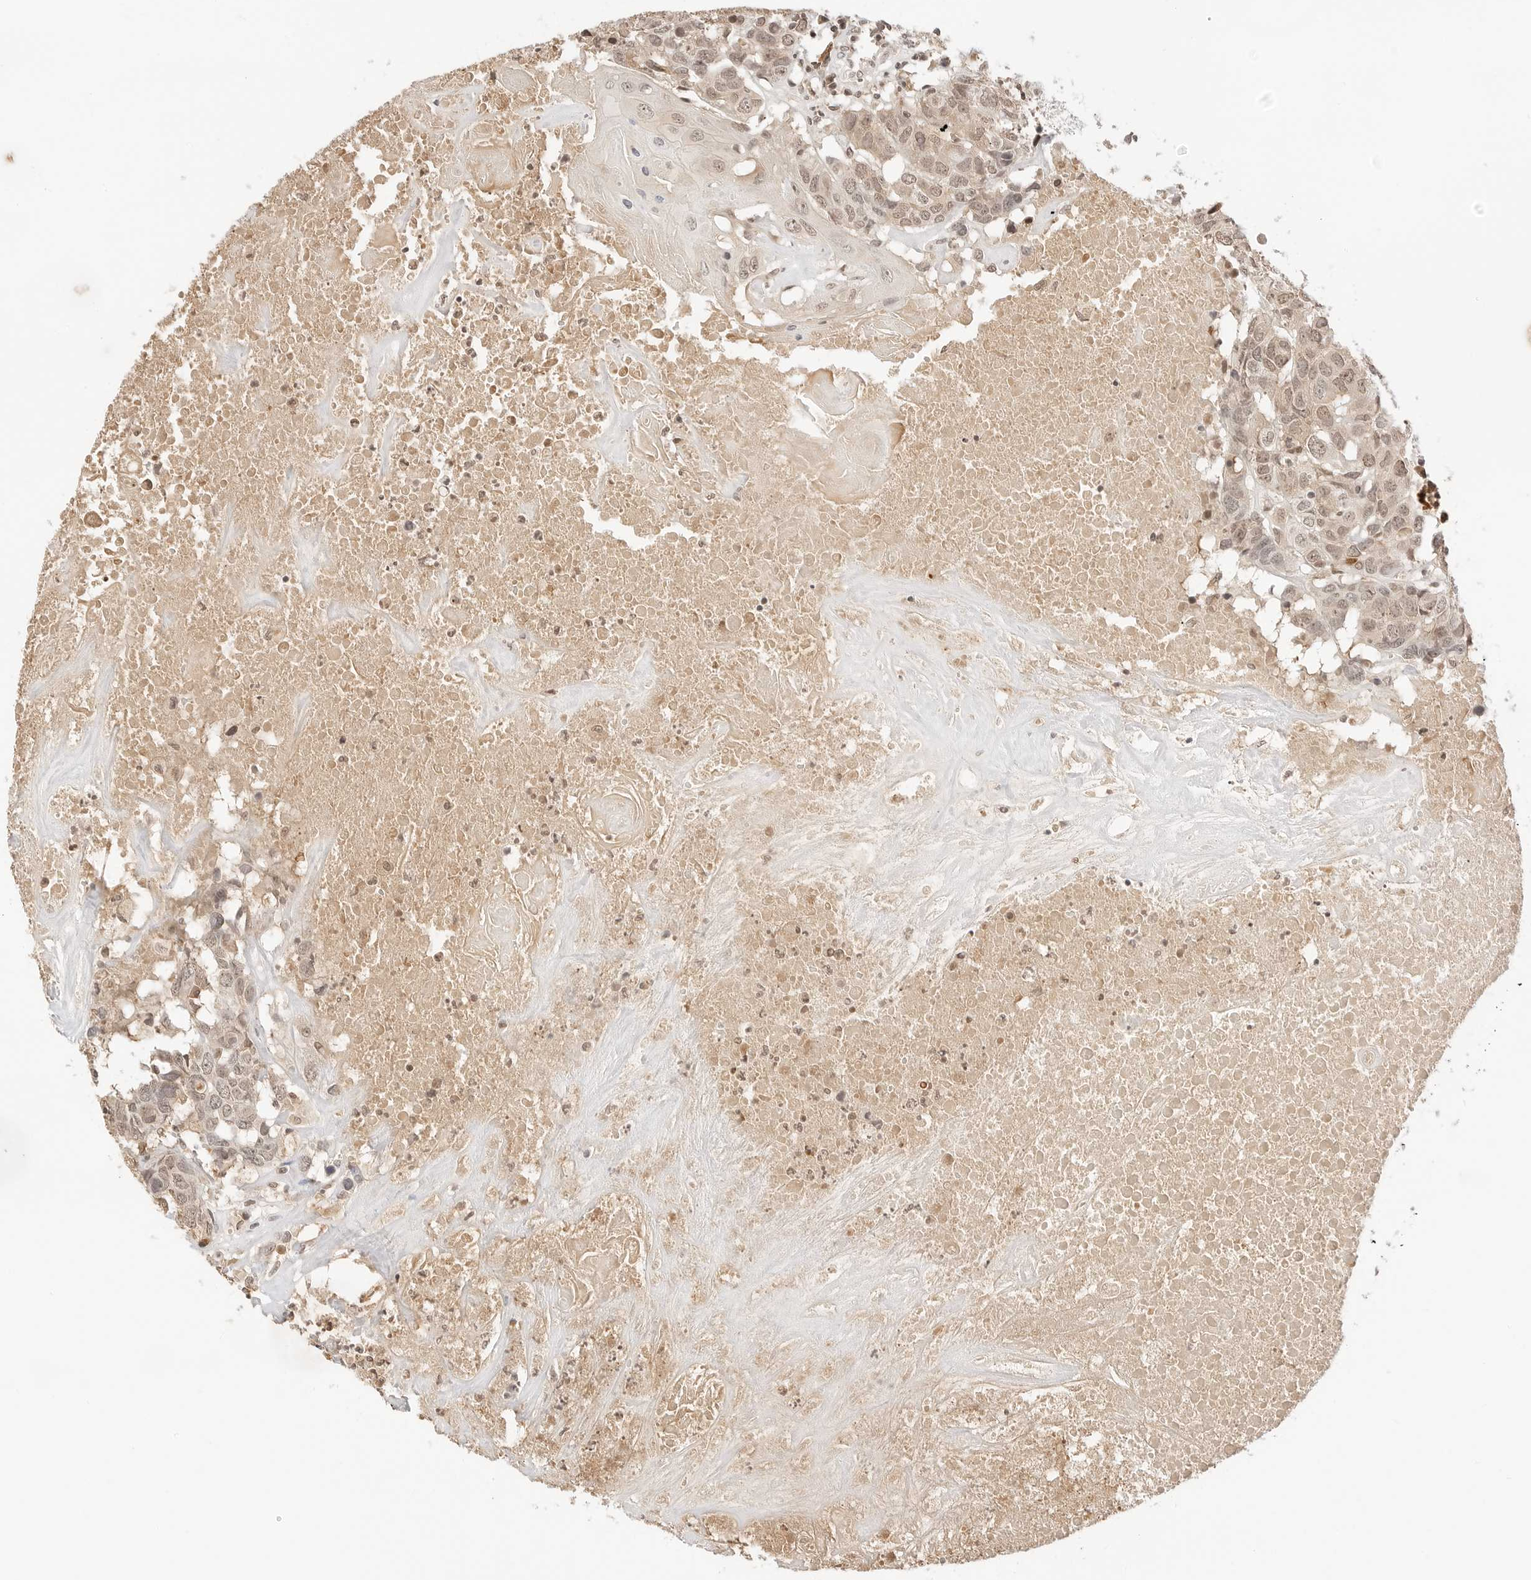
{"staining": {"intensity": "weak", "quantity": ">75%", "location": "nuclear"}, "tissue": "head and neck cancer", "cell_type": "Tumor cells", "image_type": "cancer", "snomed": [{"axis": "morphology", "description": "Squamous cell carcinoma, NOS"}, {"axis": "topography", "description": "Head-Neck"}], "caption": "Immunohistochemistry of head and neck cancer shows low levels of weak nuclear positivity in about >75% of tumor cells.", "gene": "SEPTIN4", "patient": {"sex": "male", "age": 66}}